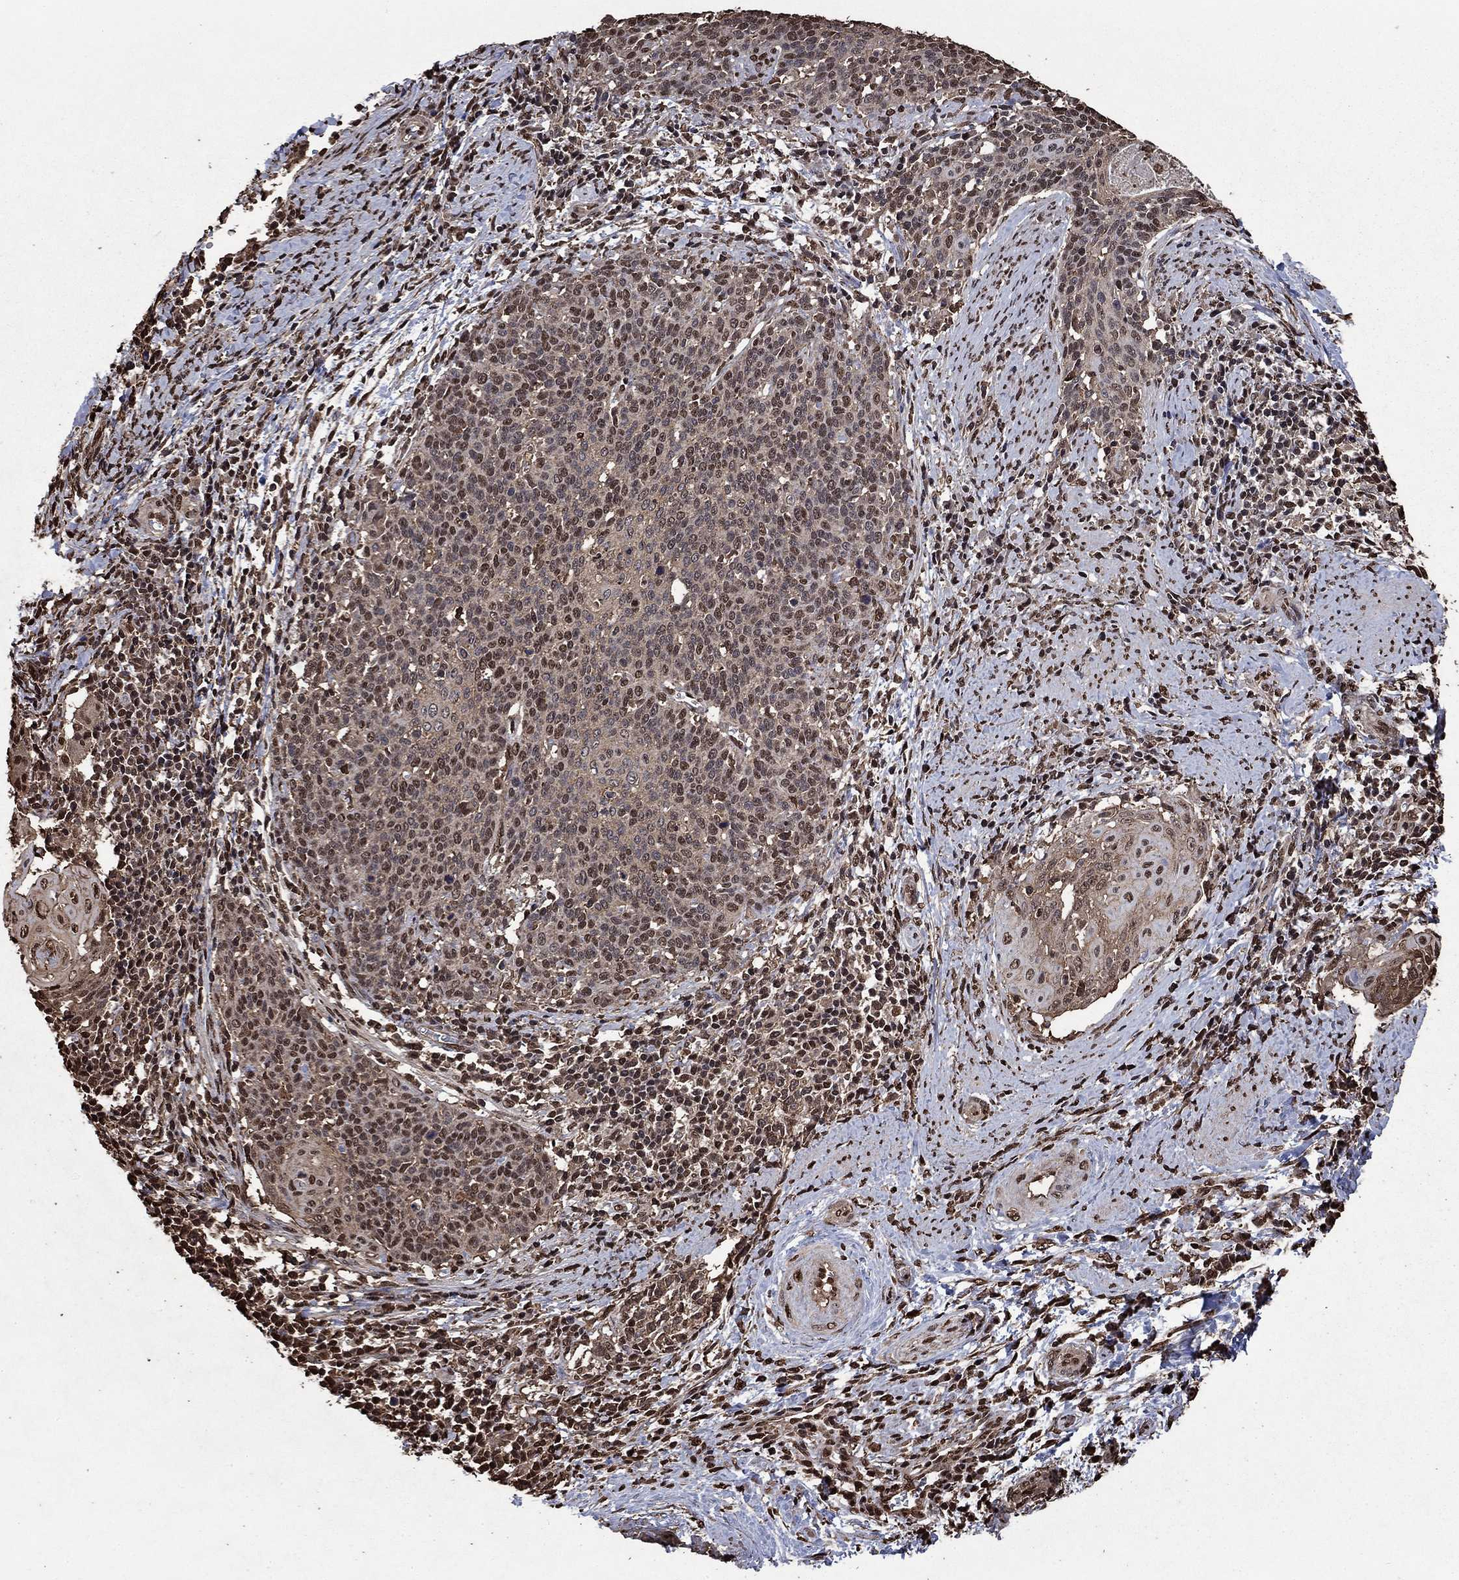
{"staining": {"intensity": "weak", "quantity": "25%-75%", "location": "cytoplasmic/membranous,nuclear"}, "tissue": "cervical cancer", "cell_type": "Tumor cells", "image_type": "cancer", "snomed": [{"axis": "morphology", "description": "Squamous cell carcinoma, NOS"}, {"axis": "topography", "description": "Cervix"}], "caption": "A histopathology image showing weak cytoplasmic/membranous and nuclear expression in approximately 25%-75% of tumor cells in cervical cancer (squamous cell carcinoma), as visualized by brown immunohistochemical staining.", "gene": "GAPDH", "patient": {"sex": "female", "age": 39}}